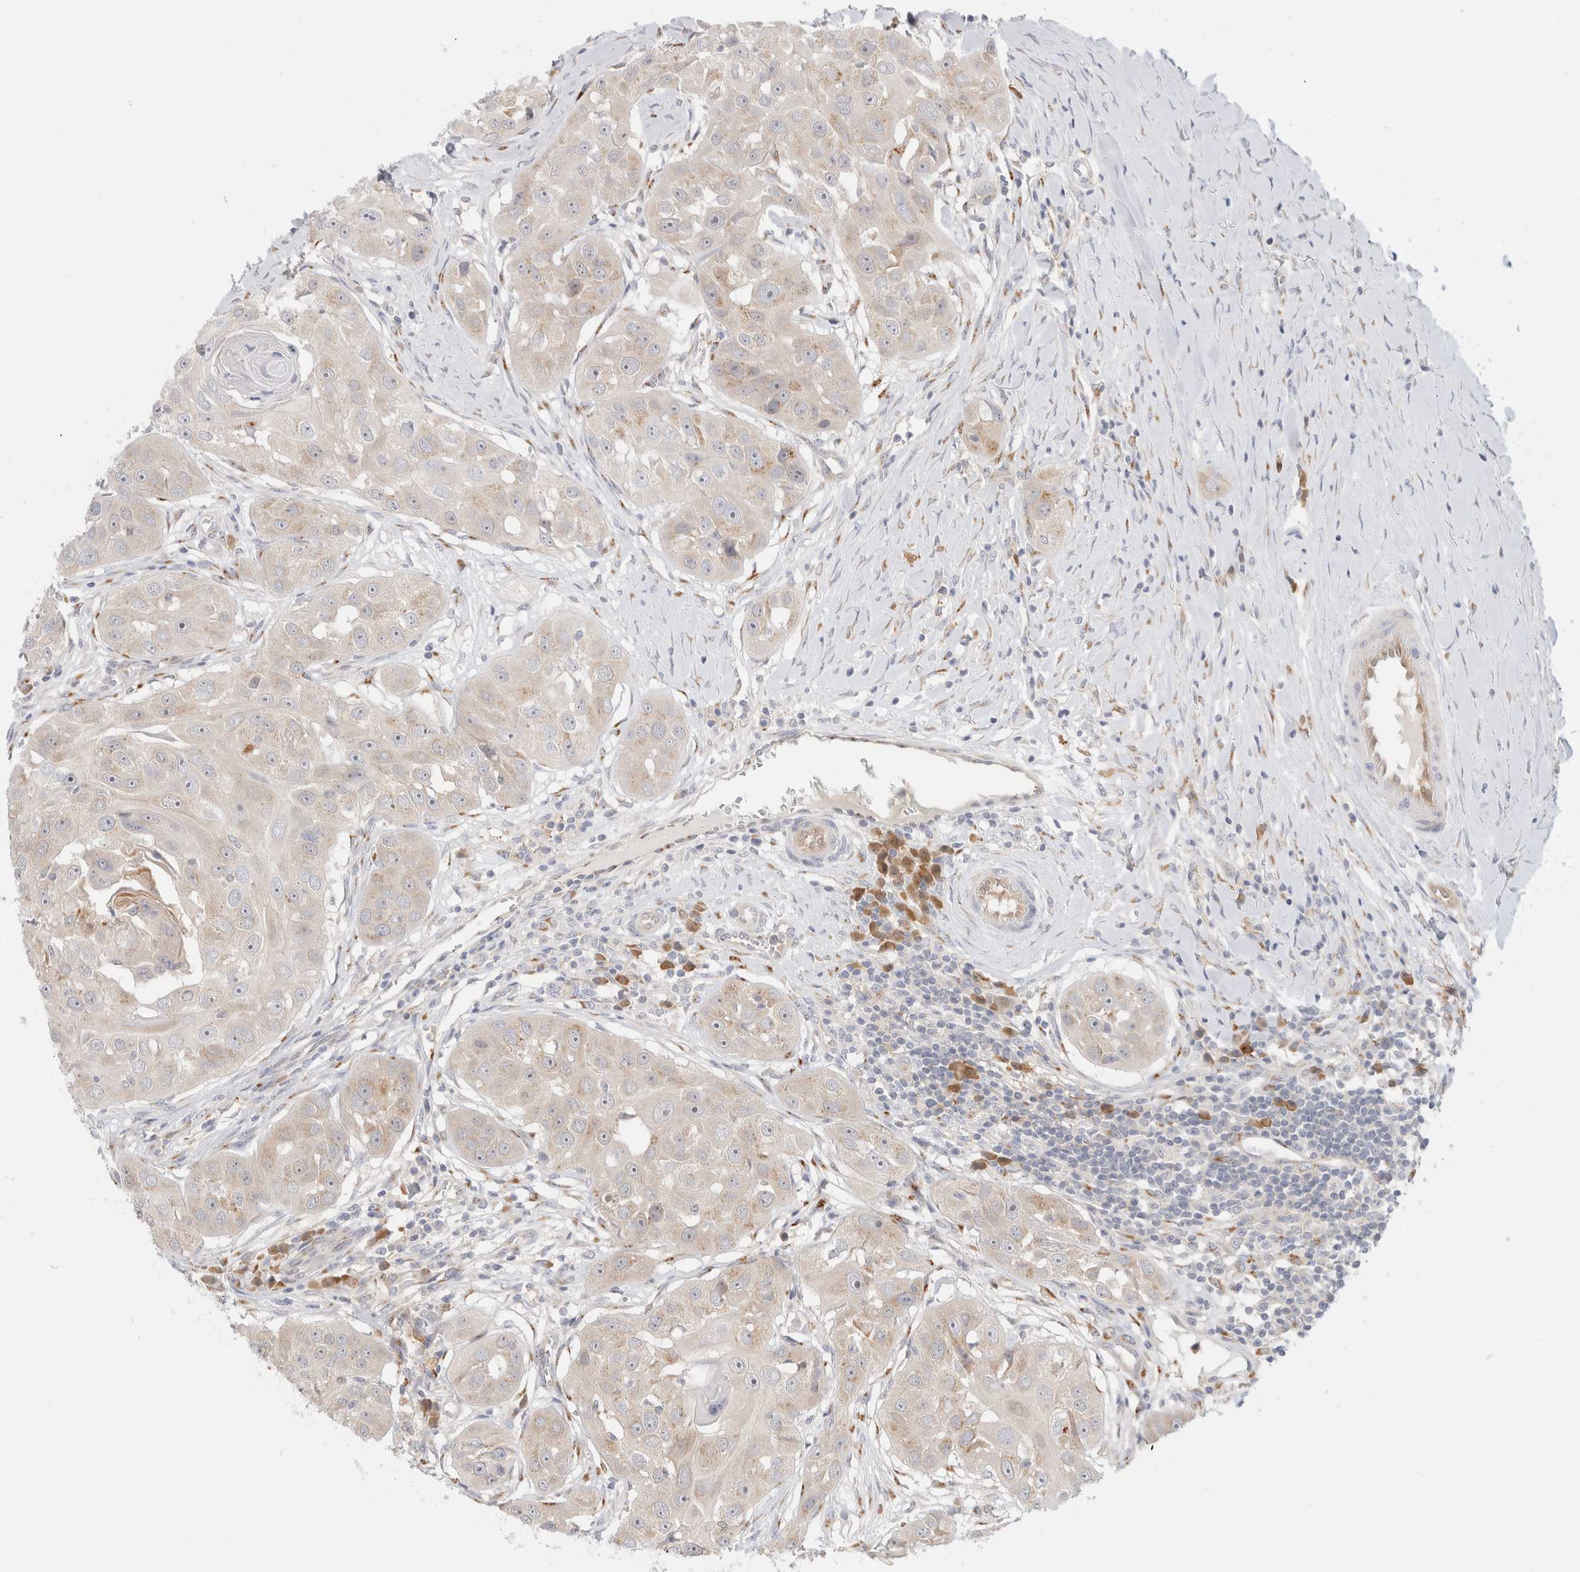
{"staining": {"intensity": "weak", "quantity": "25%-75%", "location": "cytoplasmic/membranous"}, "tissue": "head and neck cancer", "cell_type": "Tumor cells", "image_type": "cancer", "snomed": [{"axis": "morphology", "description": "Normal tissue, NOS"}, {"axis": "morphology", "description": "Squamous cell carcinoma, NOS"}, {"axis": "topography", "description": "Skeletal muscle"}, {"axis": "topography", "description": "Head-Neck"}], "caption": "Approximately 25%-75% of tumor cells in head and neck cancer (squamous cell carcinoma) display weak cytoplasmic/membranous protein expression as visualized by brown immunohistochemical staining.", "gene": "EFCAB13", "patient": {"sex": "male", "age": 51}}